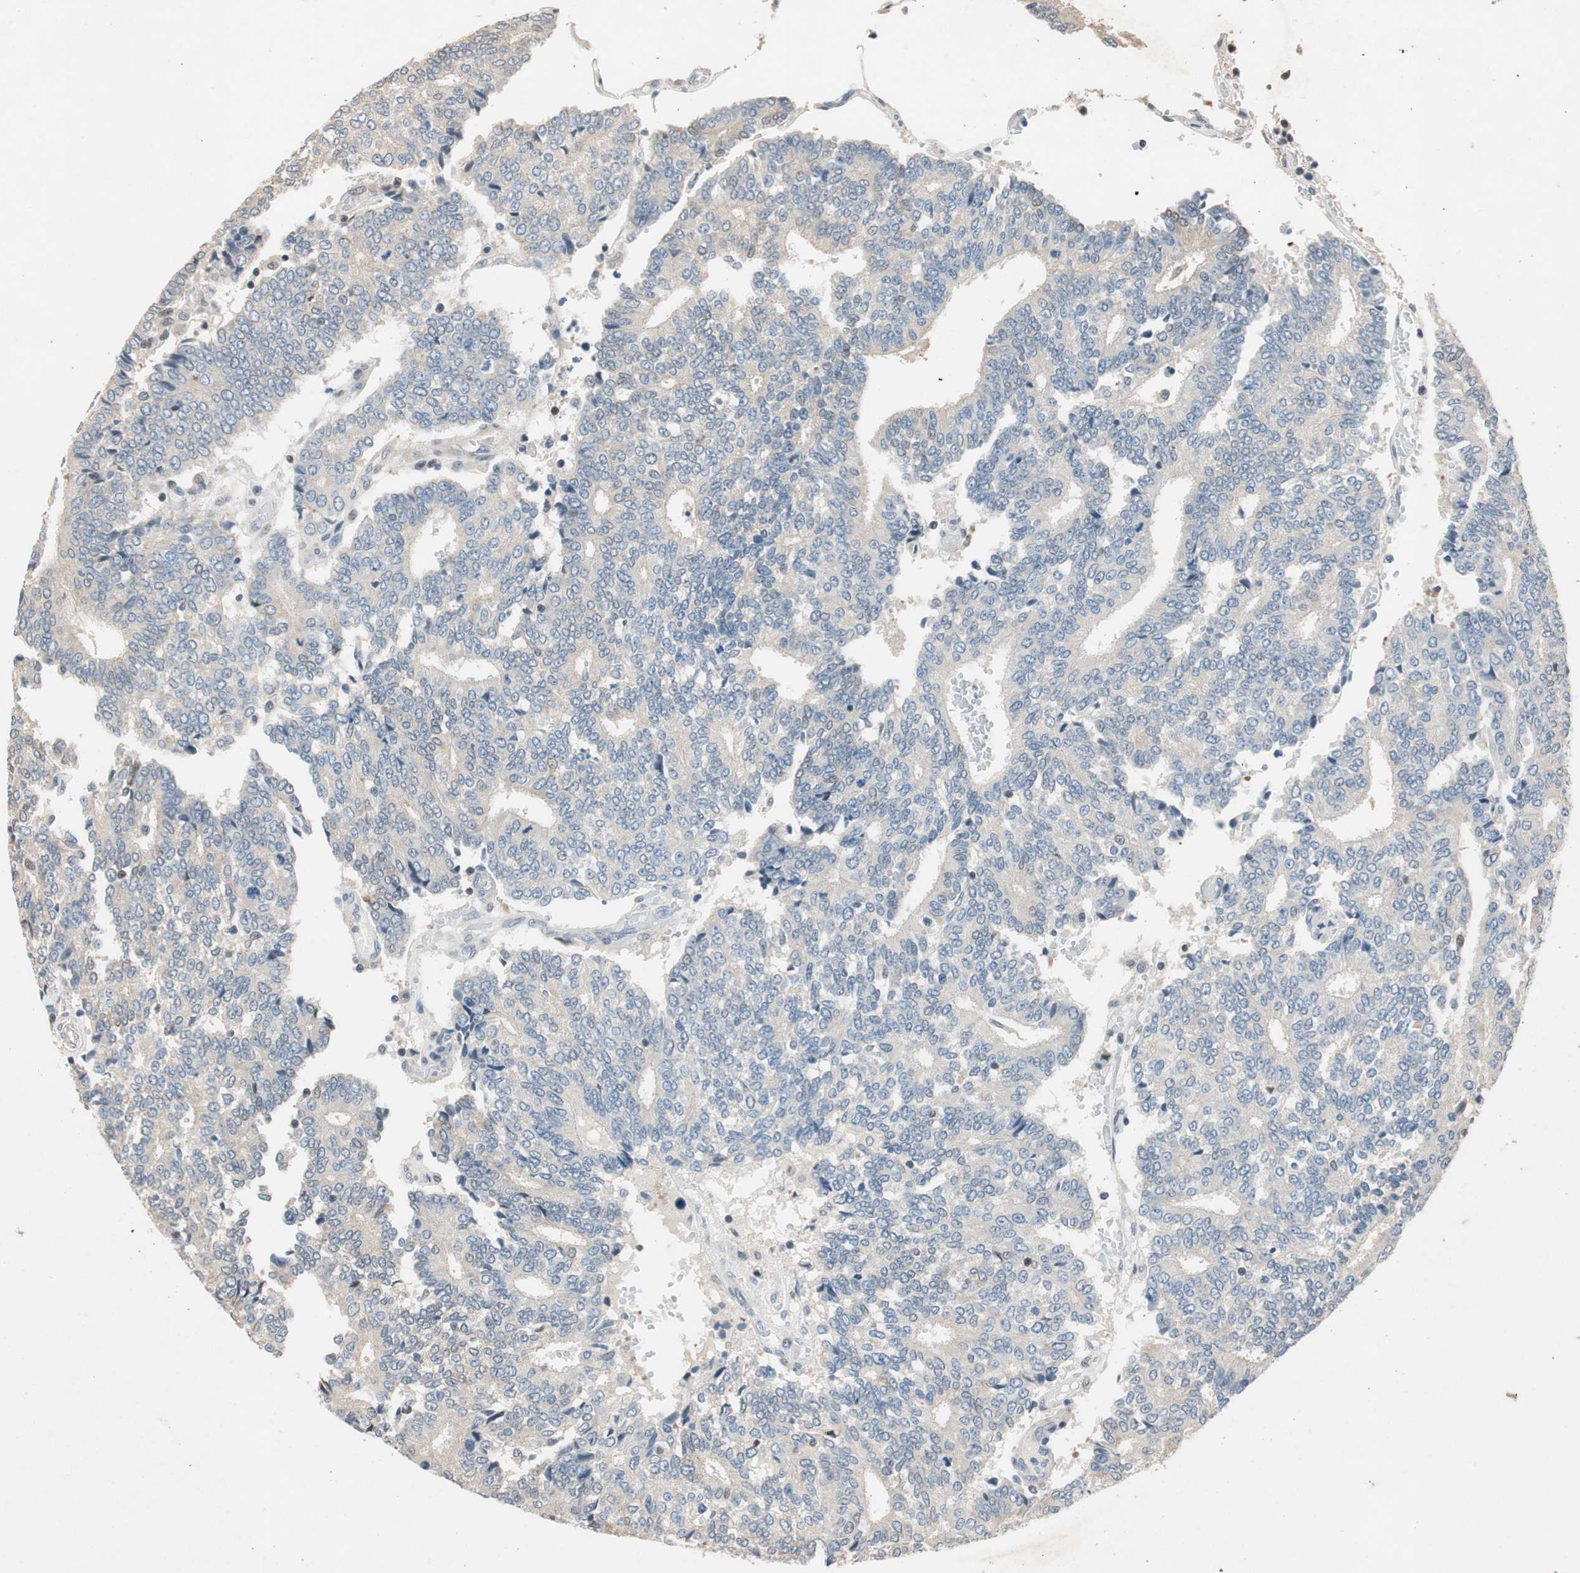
{"staining": {"intensity": "weak", "quantity": ">75%", "location": "cytoplasmic/membranous"}, "tissue": "prostate cancer", "cell_type": "Tumor cells", "image_type": "cancer", "snomed": [{"axis": "morphology", "description": "Adenocarcinoma, High grade"}, {"axis": "topography", "description": "Prostate"}], "caption": "About >75% of tumor cells in human adenocarcinoma (high-grade) (prostate) reveal weak cytoplasmic/membranous protein positivity as visualized by brown immunohistochemical staining.", "gene": "SERPINB5", "patient": {"sex": "male", "age": 55}}